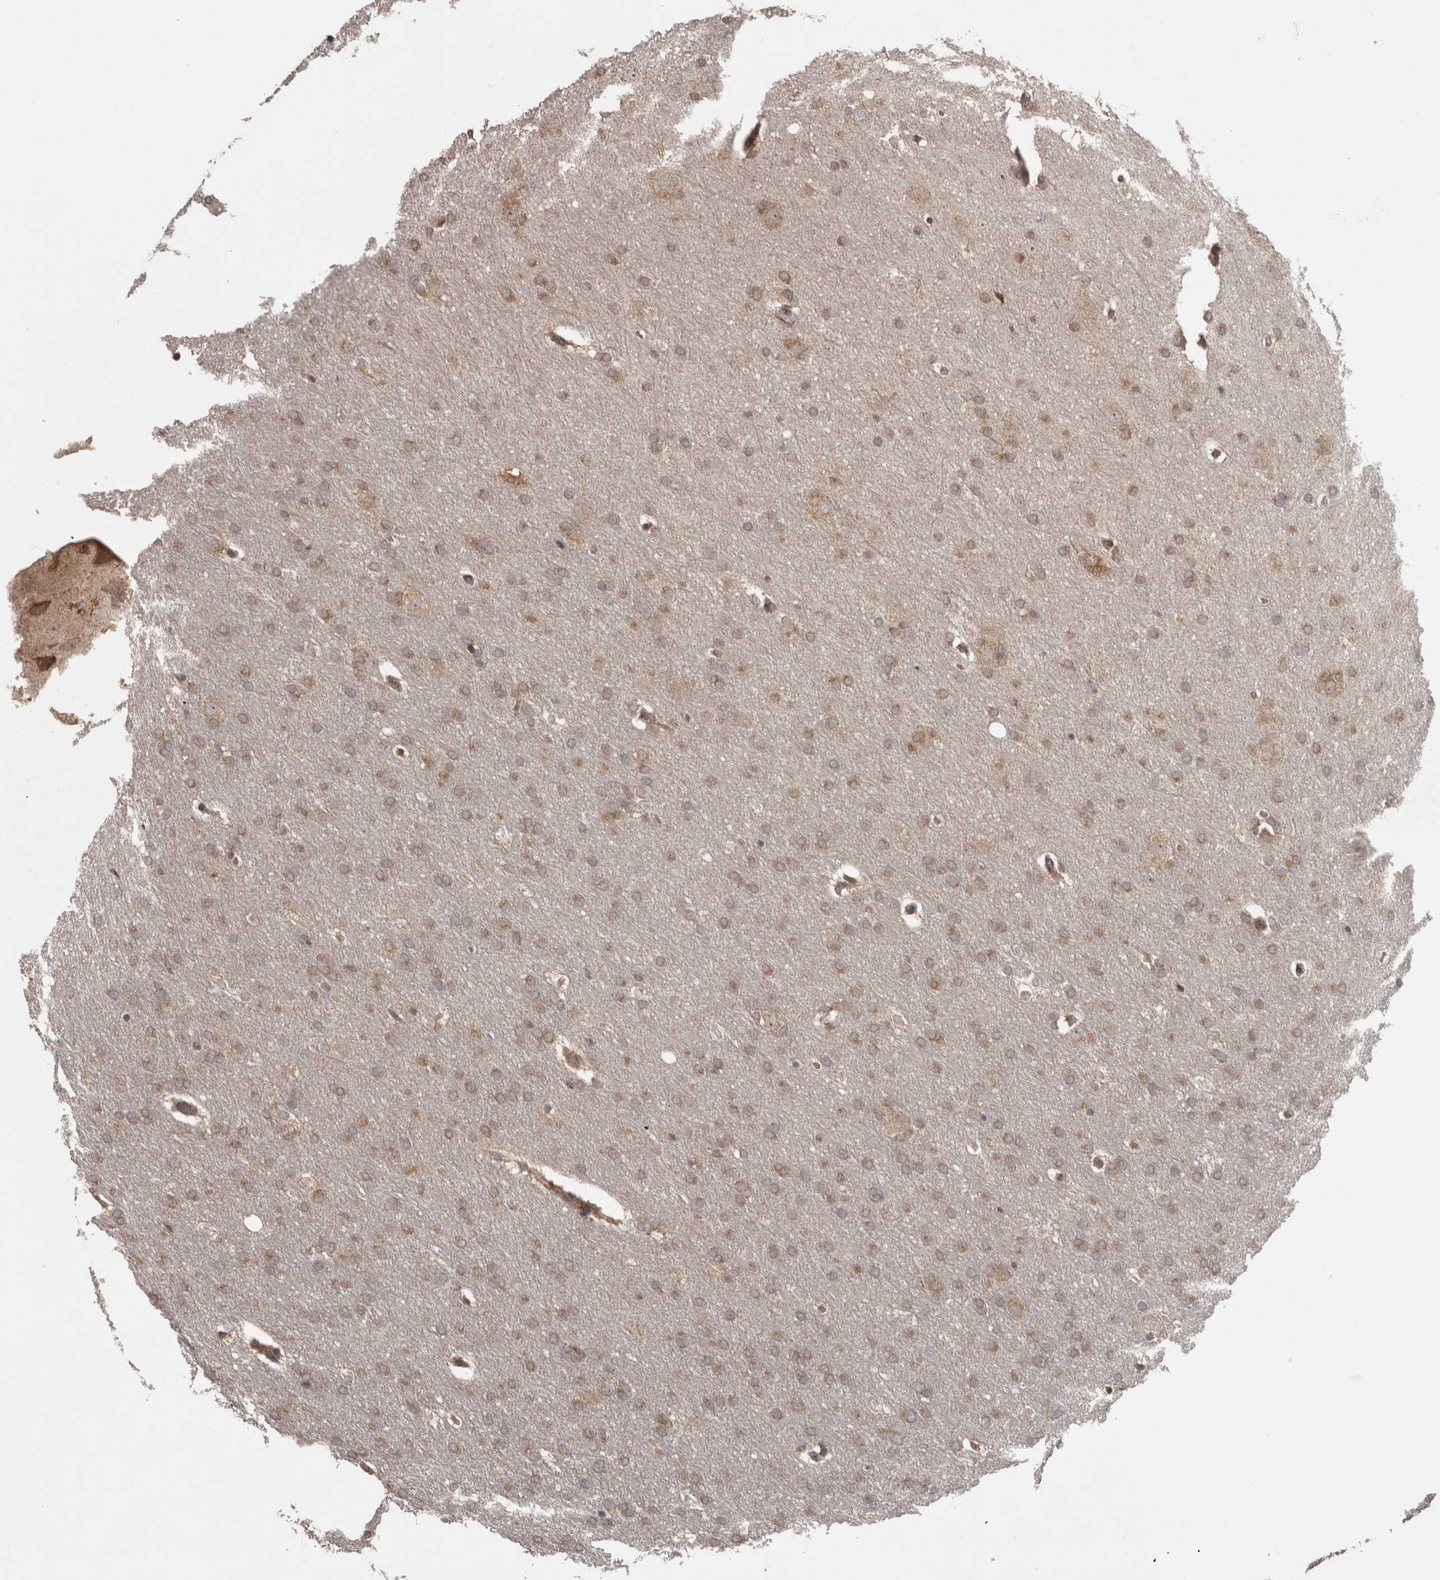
{"staining": {"intensity": "weak", "quantity": ">75%", "location": "cytoplasmic/membranous"}, "tissue": "glioma", "cell_type": "Tumor cells", "image_type": "cancer", "snomed": [{"axis": "morphology", "description": "Glioma, malignant, Low grade"}, {"axis": "topography", "description": "Brain"}], "caption": "A photomicrograph of glioma stained for a protein displays weak cytoplasmic/membranous brown staining in tumor cells.", "gene": "MICU3", "patient": {"sex": "female", "age": 37}}